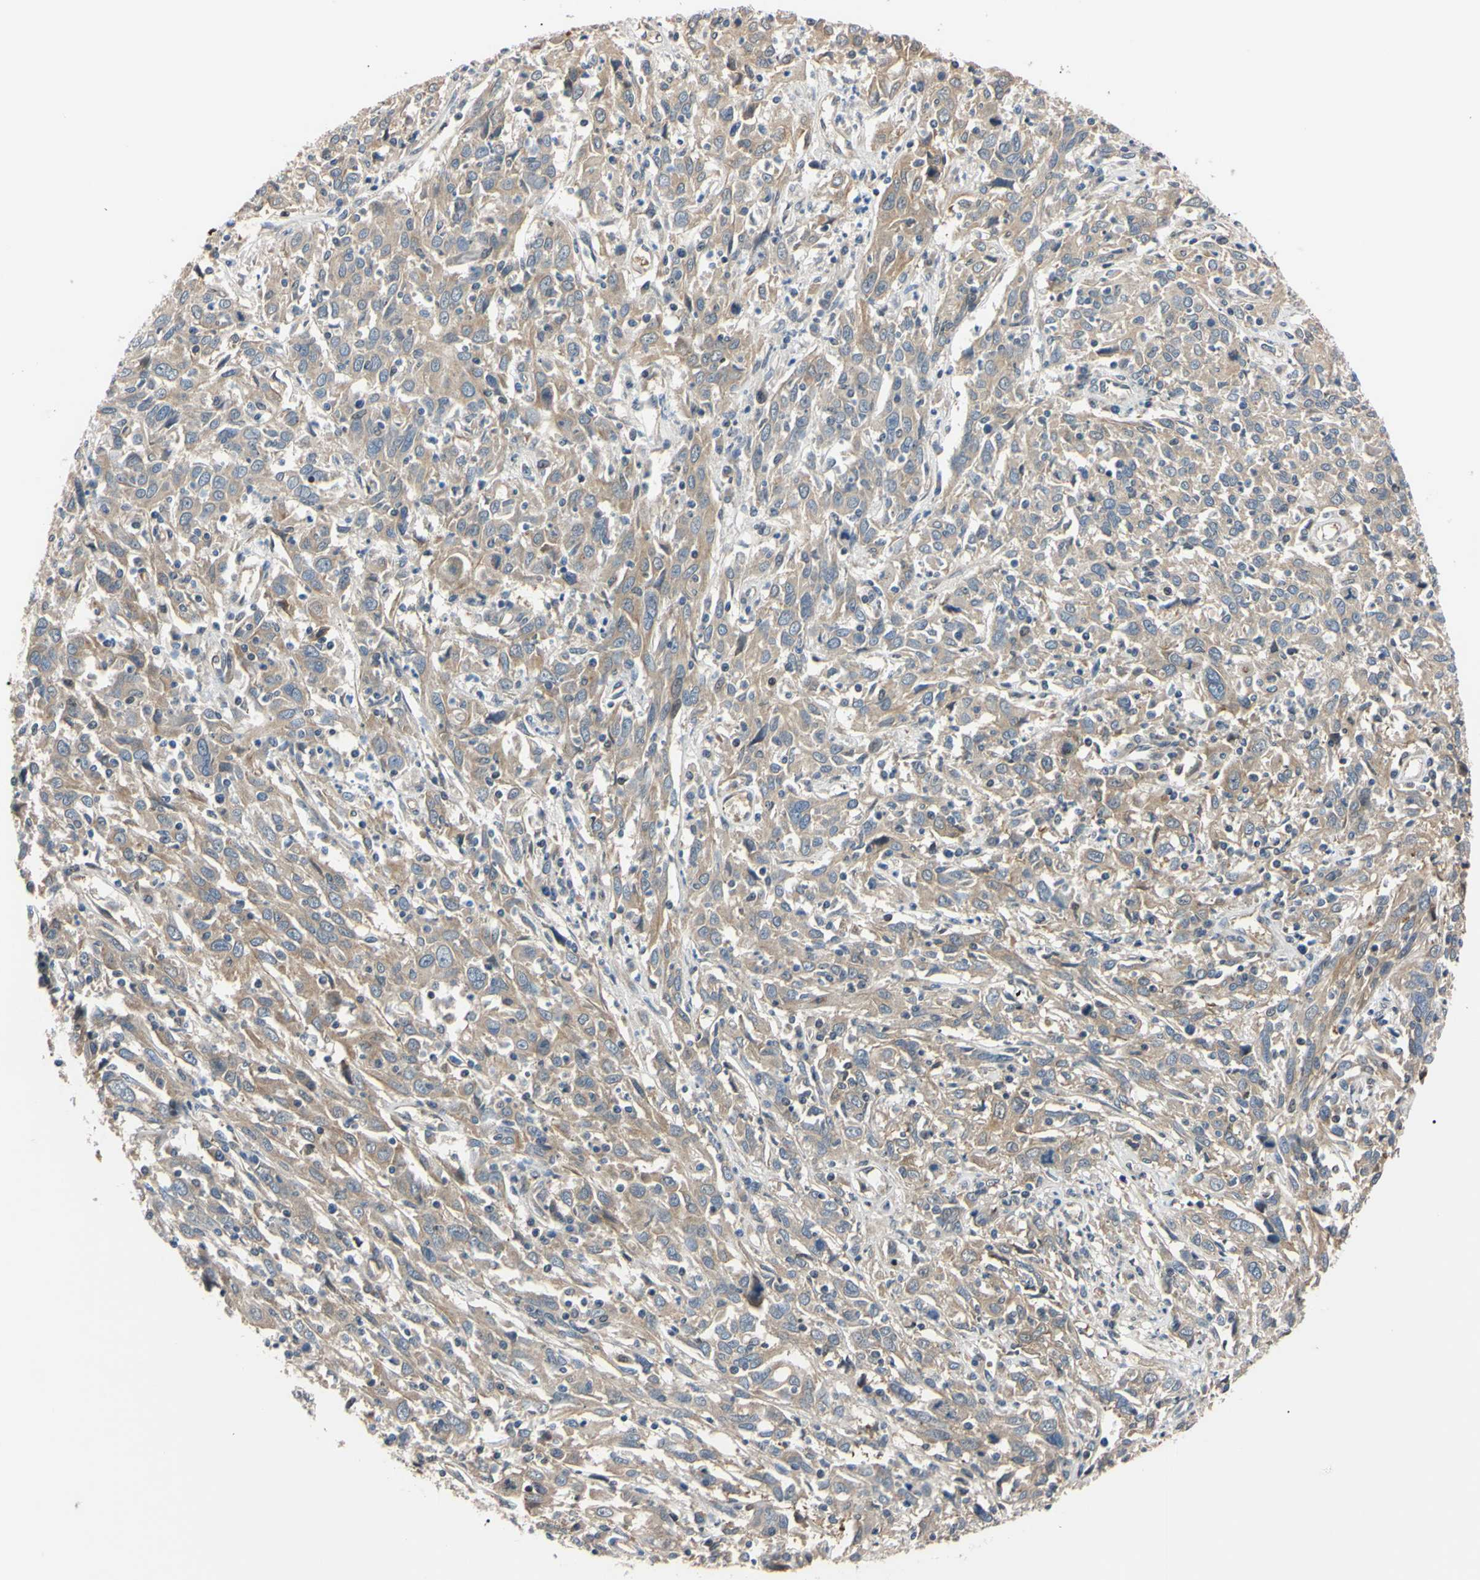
{"staining": {"intensity": "weak", "quantity": ">75%", "location": "cytoplasmic/membranous"}, "tissue": "cervical cancer", "cell_type": "Tumor cells", "image_type": "cancer", "snomed": [{"axis": "morphology", "description": "Squamous cell carcinoma, NOS"}, {"axis": "topography", "description": "Cervix"}], "caption": "Brown immunohistochemical staining in human cervical cancer (squamous cell carcinoma) shows weak cytoplasmic/membranous positivity in approximately >75% of tumor cells.", "gene": "RARS1", "patient": {"sex": "female", "age": 46}}